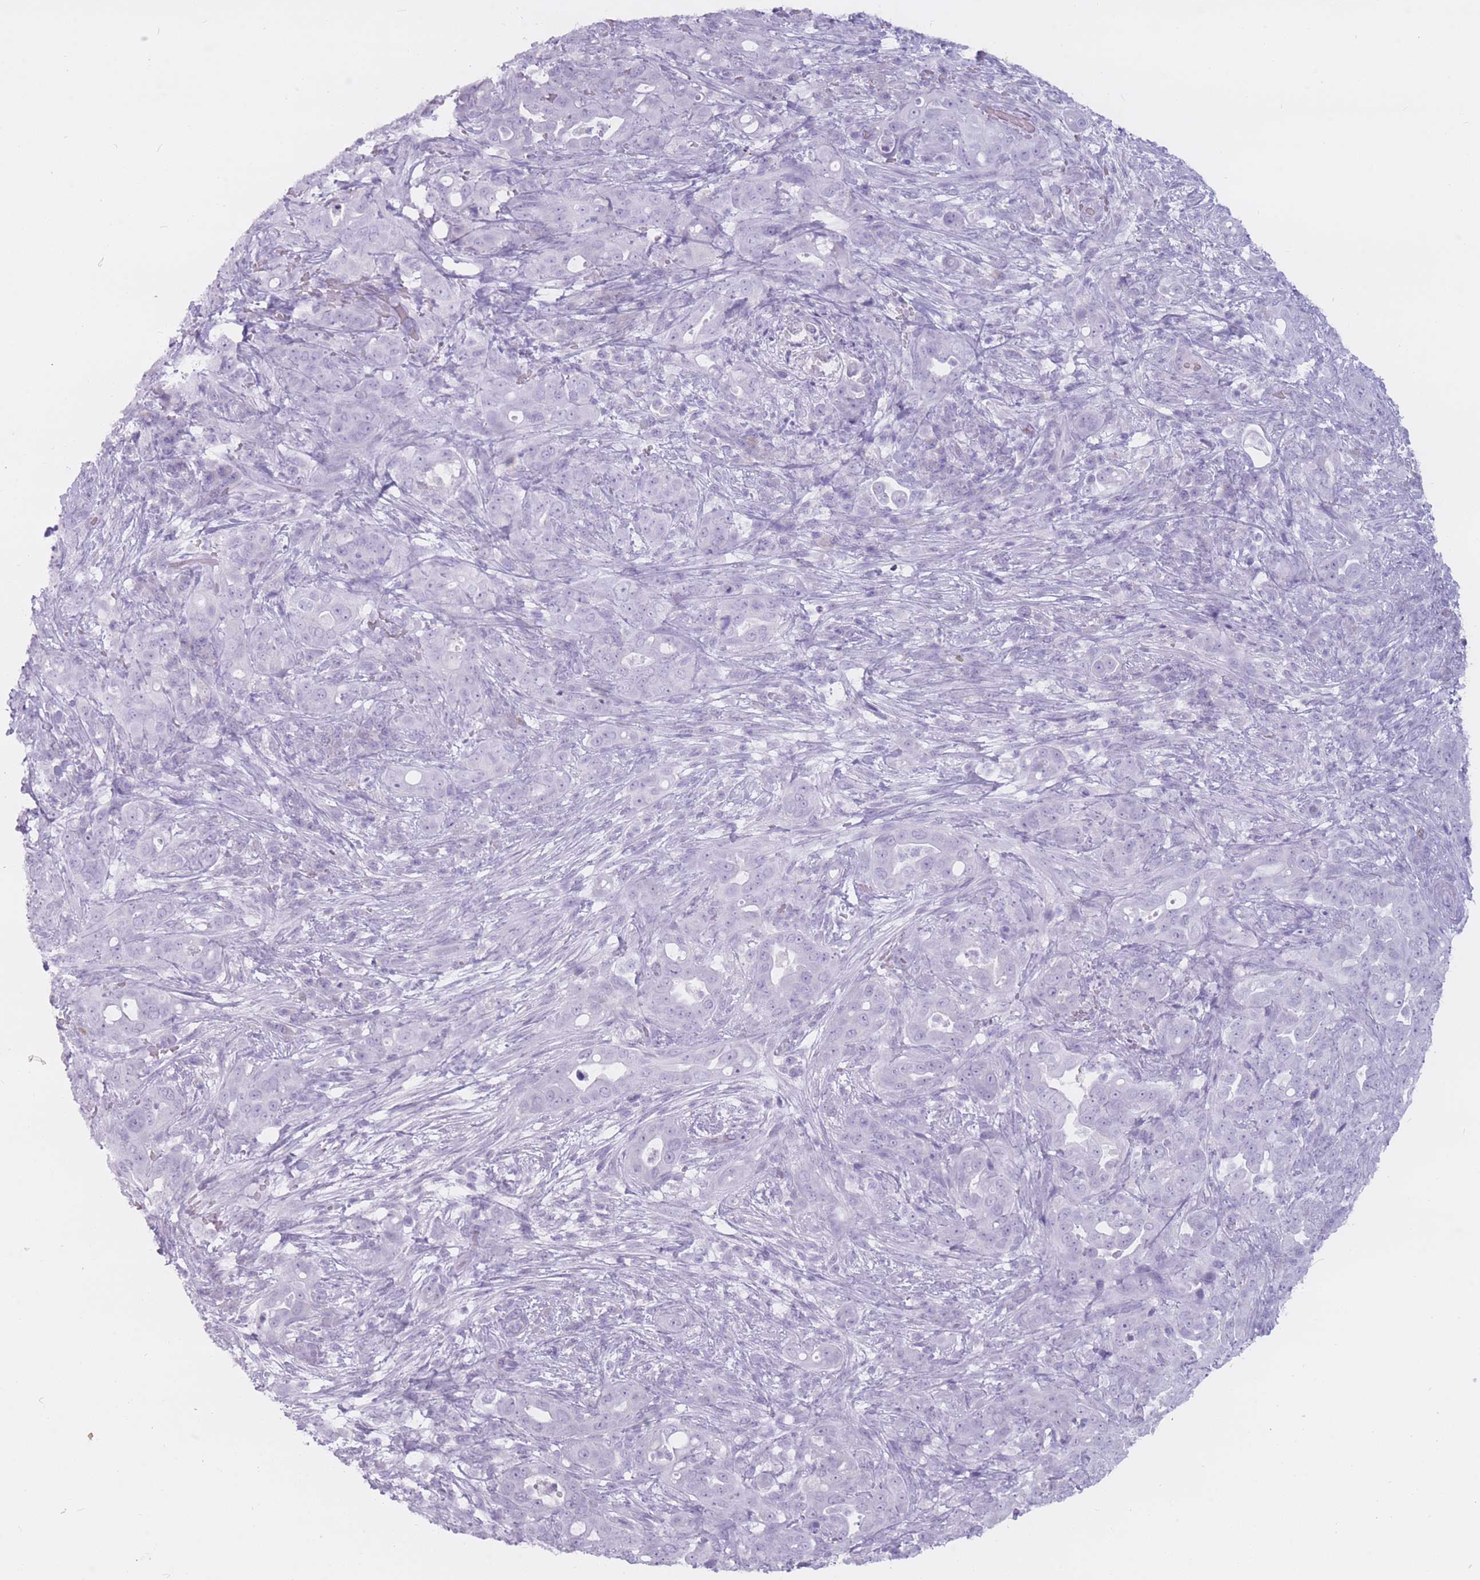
{"staining": {"intensity": "negative", "quantity": "none", "location": "none"}, "tissue": "pancreatic cancer", "cell_type": "Tumor cells", "image_type": "cancer", "snomed": [{"axis": "morphology", "description": "Normal tissue, NOS"}, {"axis": "morphology", "description": "Adenocarcinoma, NOS"}, {"axis": "topography", "description": "Lymph node"}, {"axis": "topography", "description": "Pancreas"}], "caption": "A high-resolution photomicrograph shows IHC staining of pancreatic adenocarcinoma, which shows no significant expression in tumor cells.", "gene": "PNMA3", "patient": {"sex": "female", "age": 67}}